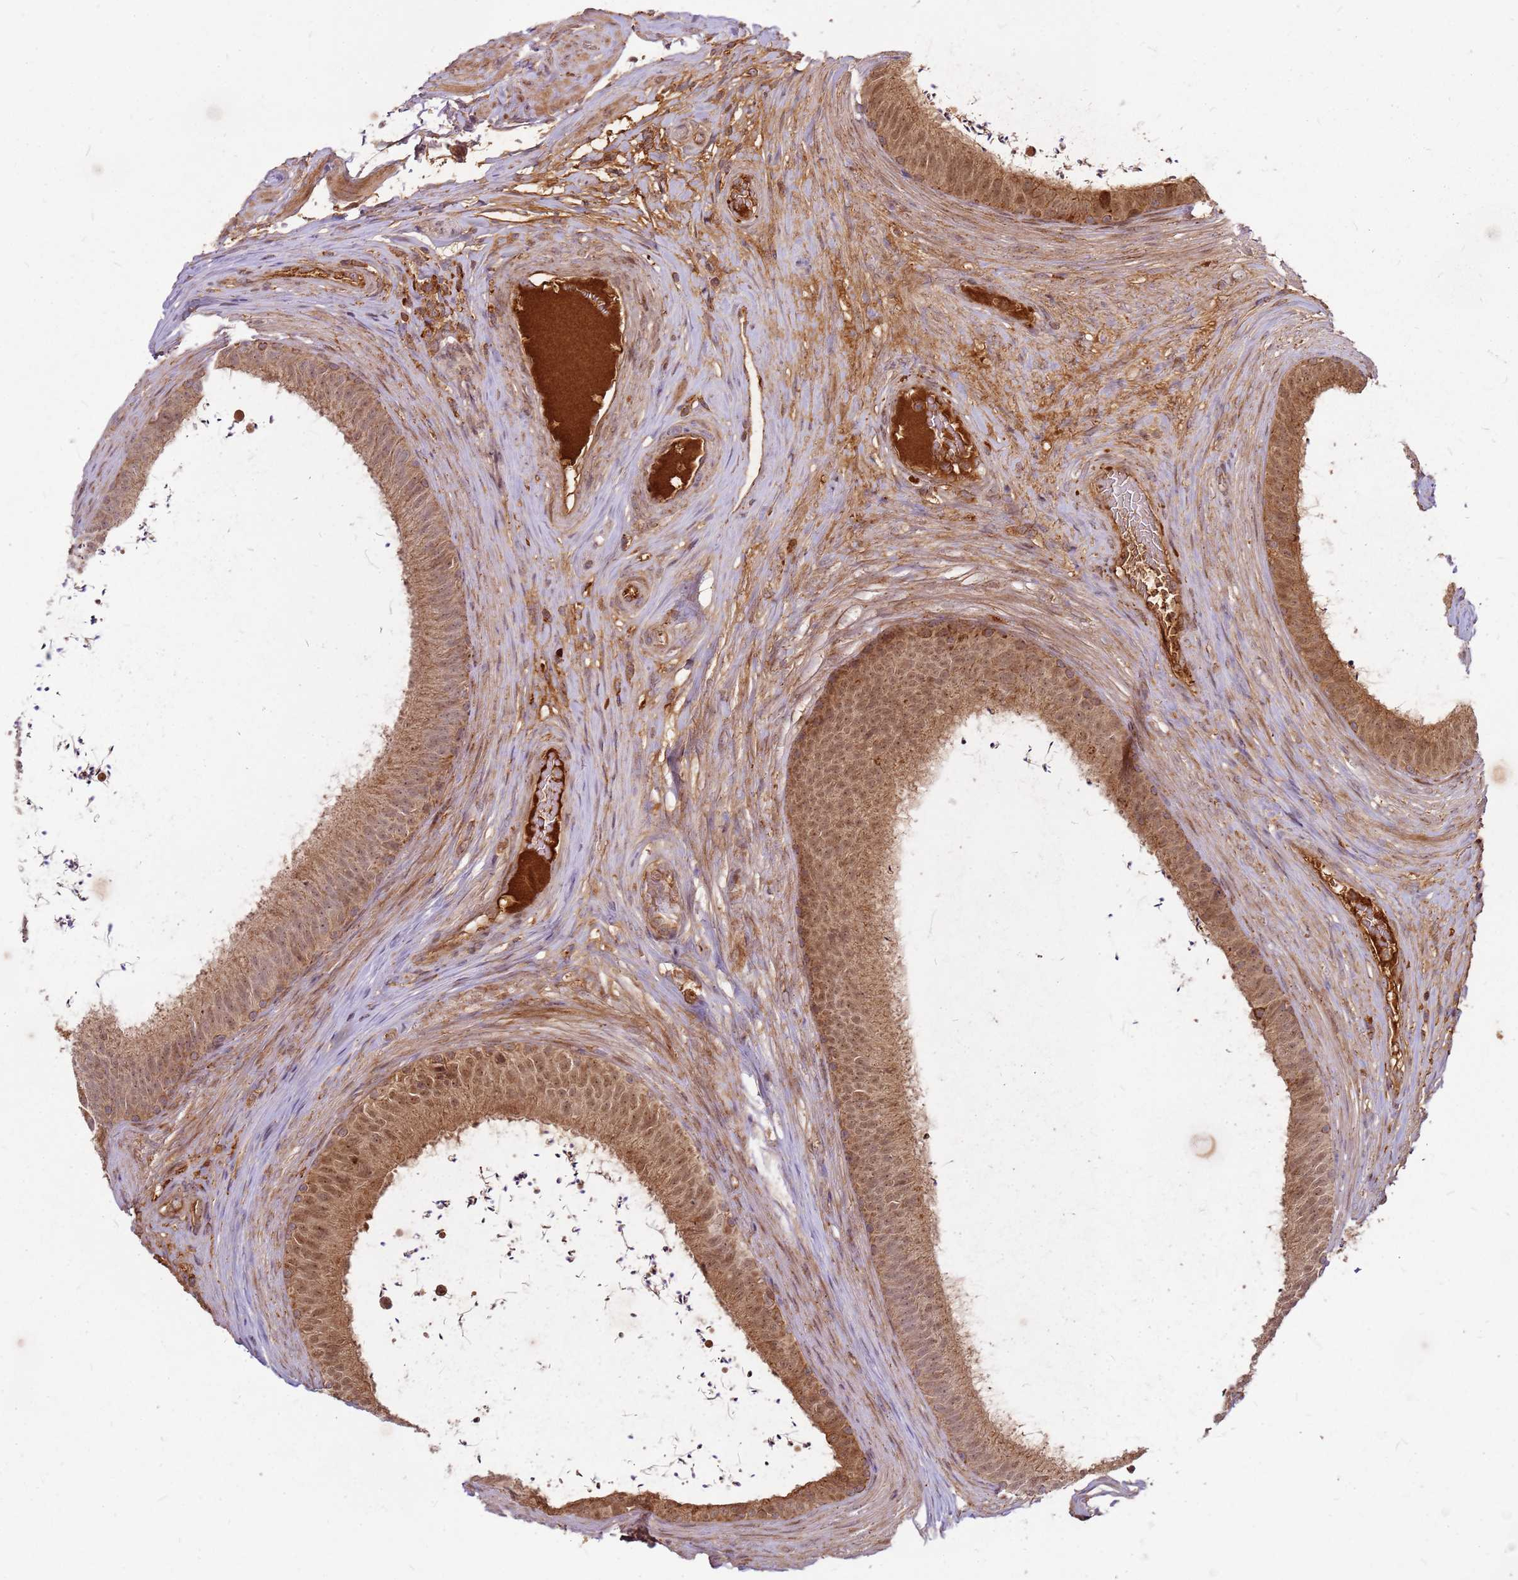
{"staining": {"intensity": "moderate", "quantity": ">75%", "location": "cytoplasmic/membranous,nuclear"}, "tissue": "epididymis", "cell_type": "Glandular cells", "image_type": "normal", "snomed": [{"axis": "morphology", "description": "Normal tissue, NOS"}, {"axis": "topography", "description": "Testis"}, {"axis": "topography", "description": "Epididymis"}], "caption": "An immunohistochemistry (IHC) micrograph of benign tissue is shown. Protein staining in brown labels moderate cytoplasmic/membranous,nuclear positivity in epididymis within glandular cells.", "gene": "CCDC159", "patient": {"sex": "male", "age": 41}}